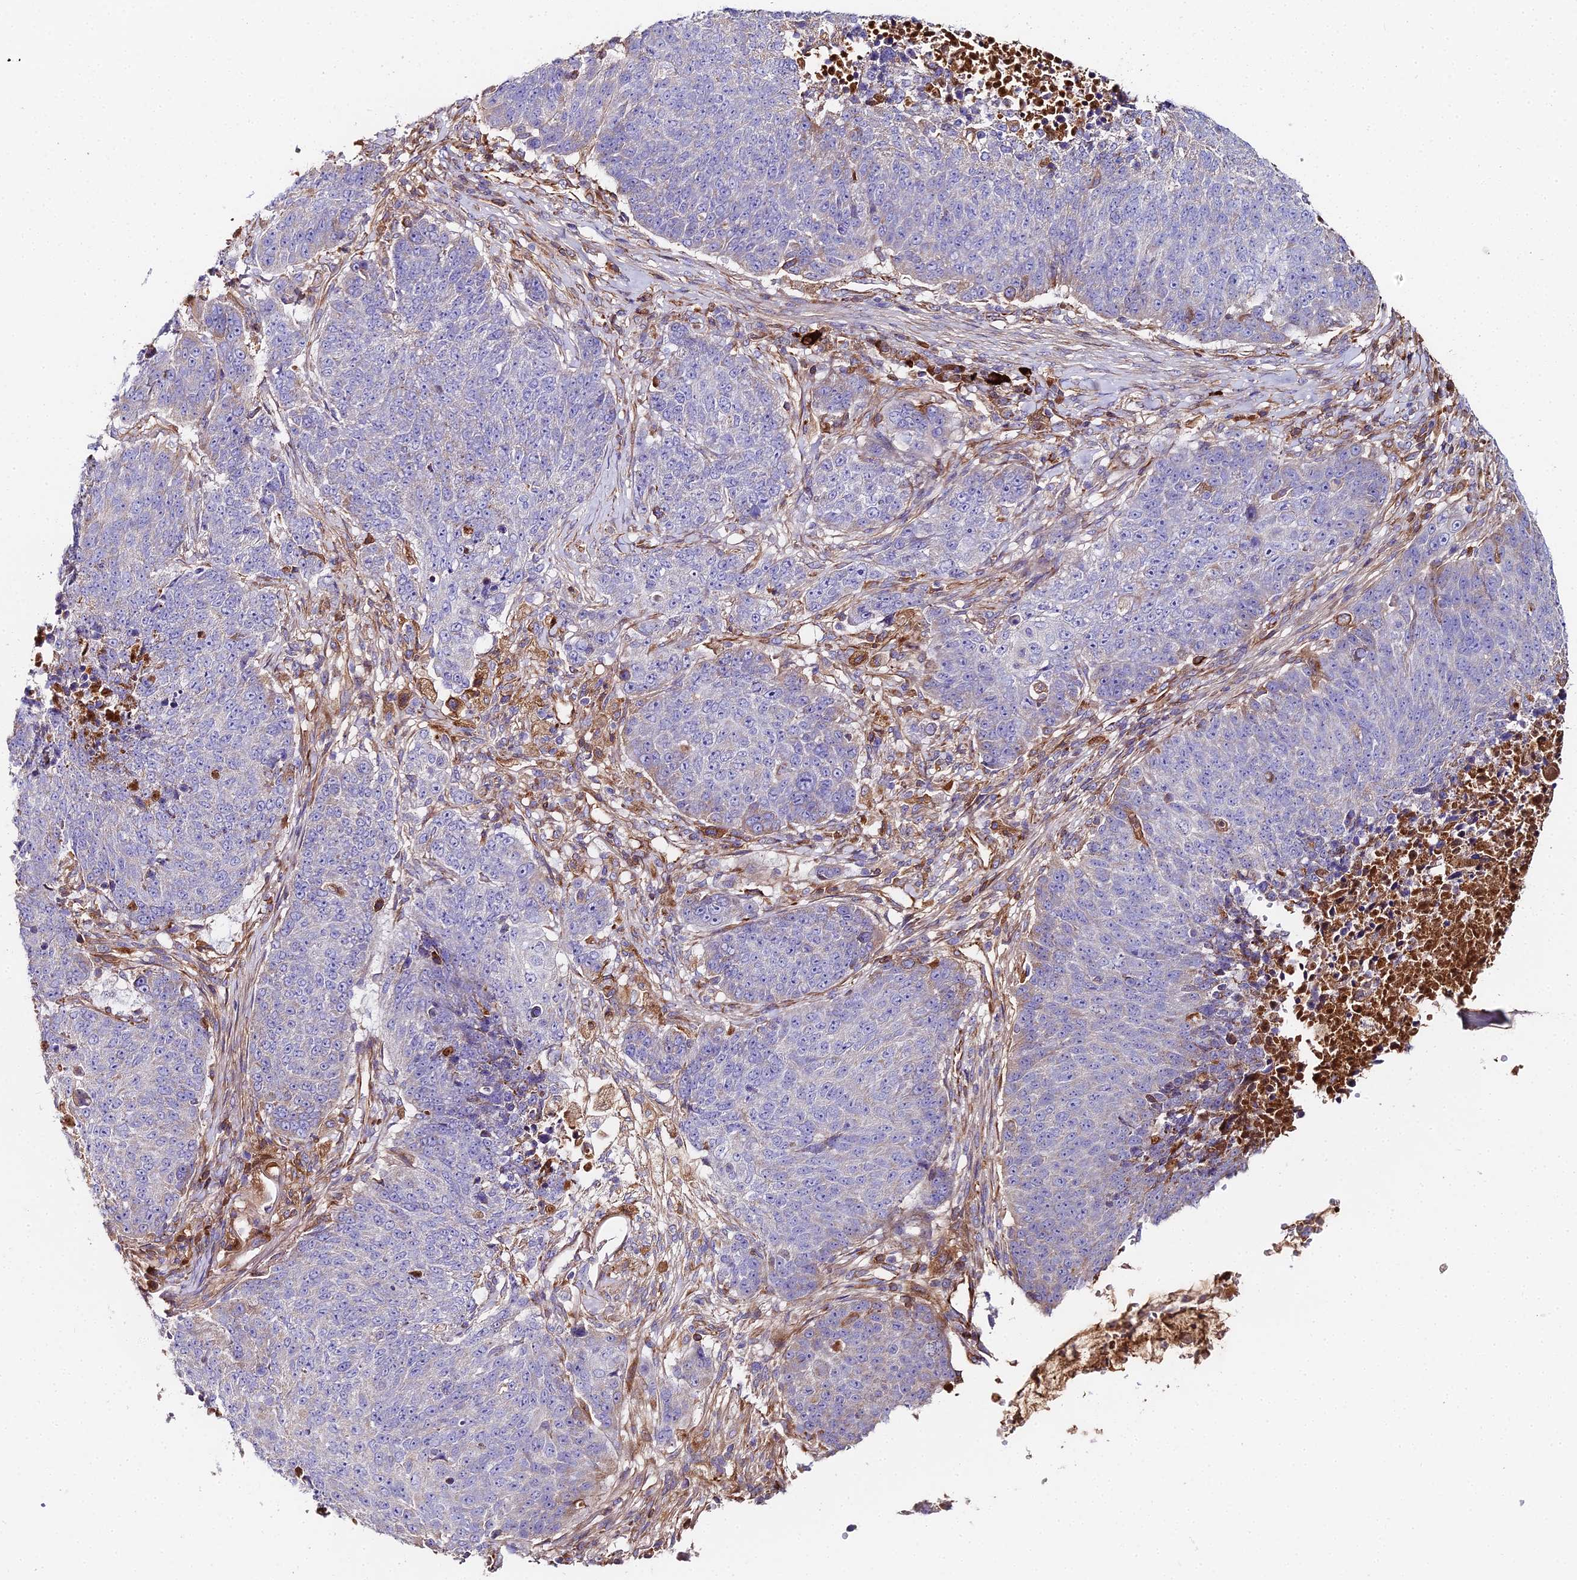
{"staining": {"intensity": "negative", "quantity": "none", "location": "none"}, "tissue": "lung cancer", "cell_type": "Tumor cells", "image_type": "cancer", "snomed": [{"axis": "morphology", "description": "Normal tissue, NOS"}, {"axis": "morphology", "description": "Squamous cell carcinoma, NOS"}, {"axis": "topography", "description": "Lymph node"}, {"axis": "topography", "description": "Lung"}], "caption": "DAB (3,3'-diaminobenzidine) immunohistochemical staining of lung cancer (squamous cell carcinoma) demonstrates no significant staining in tumor cells. Nuclei are stained in blue.", "gene": "BEX4", "patient": {"sex": "male", "age": 66}}